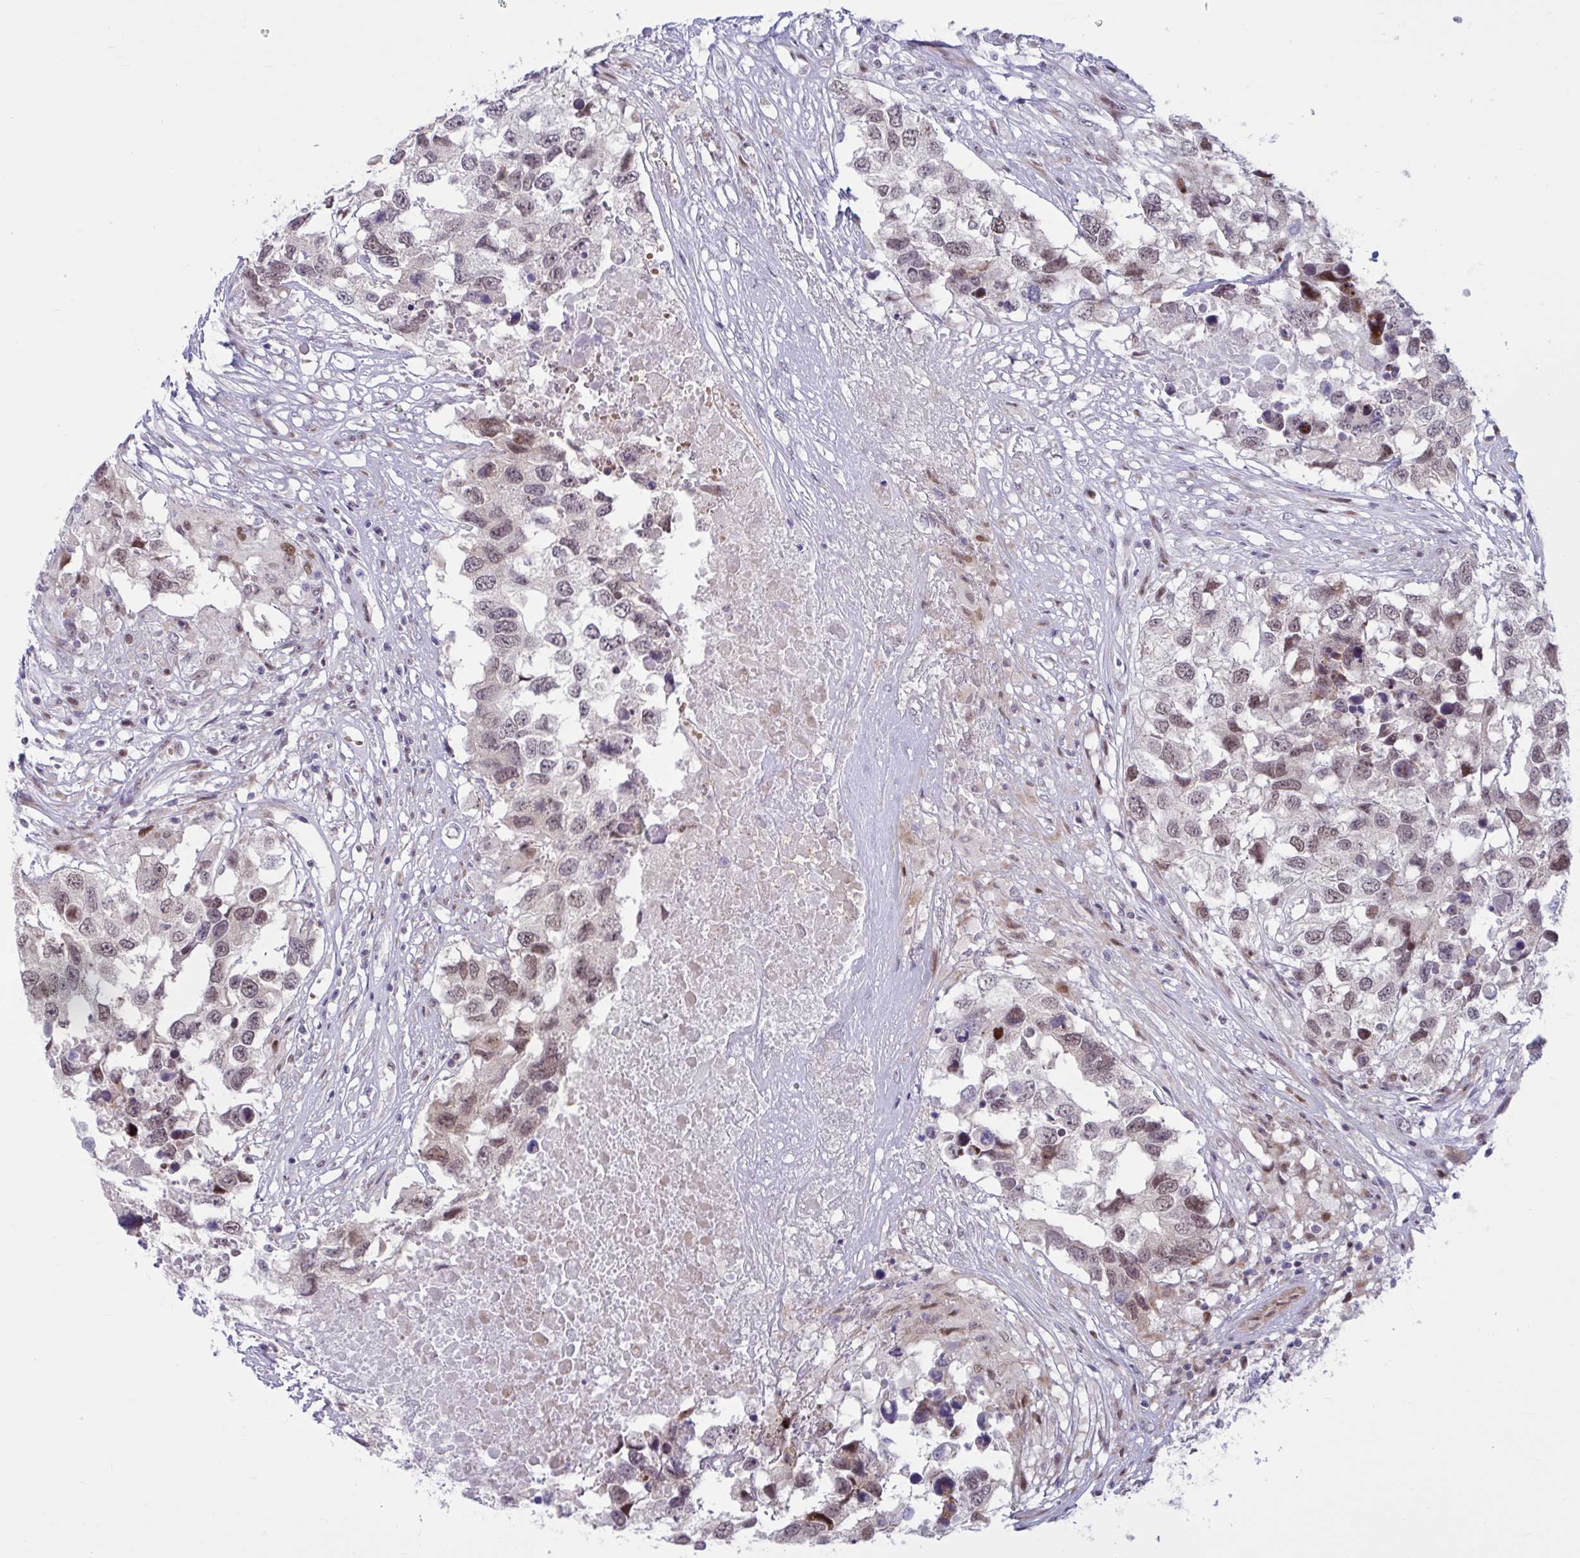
{"staining": {"intensity": "moderate", "quantity": "<25%", "location": "cytoplasmic/membranous,nuclear"}, "tissue": "testis cancer", "cell_type": "Tumor cells", "image_type": "cancer", "snomed": [{"axis": "morphology", "description": "Carcinoma, Embryonal, NOS"}, {"axis": "topography", "description": "Testis"}], "caption": "Tumor cells reveal low levels of moderate cytoplasmic/membranous and nuclear expression in about <25% of cells in human testis embryonal carcinoma.", "gene": "RBL1", "patient": {"sex": "male", "age": 83}}